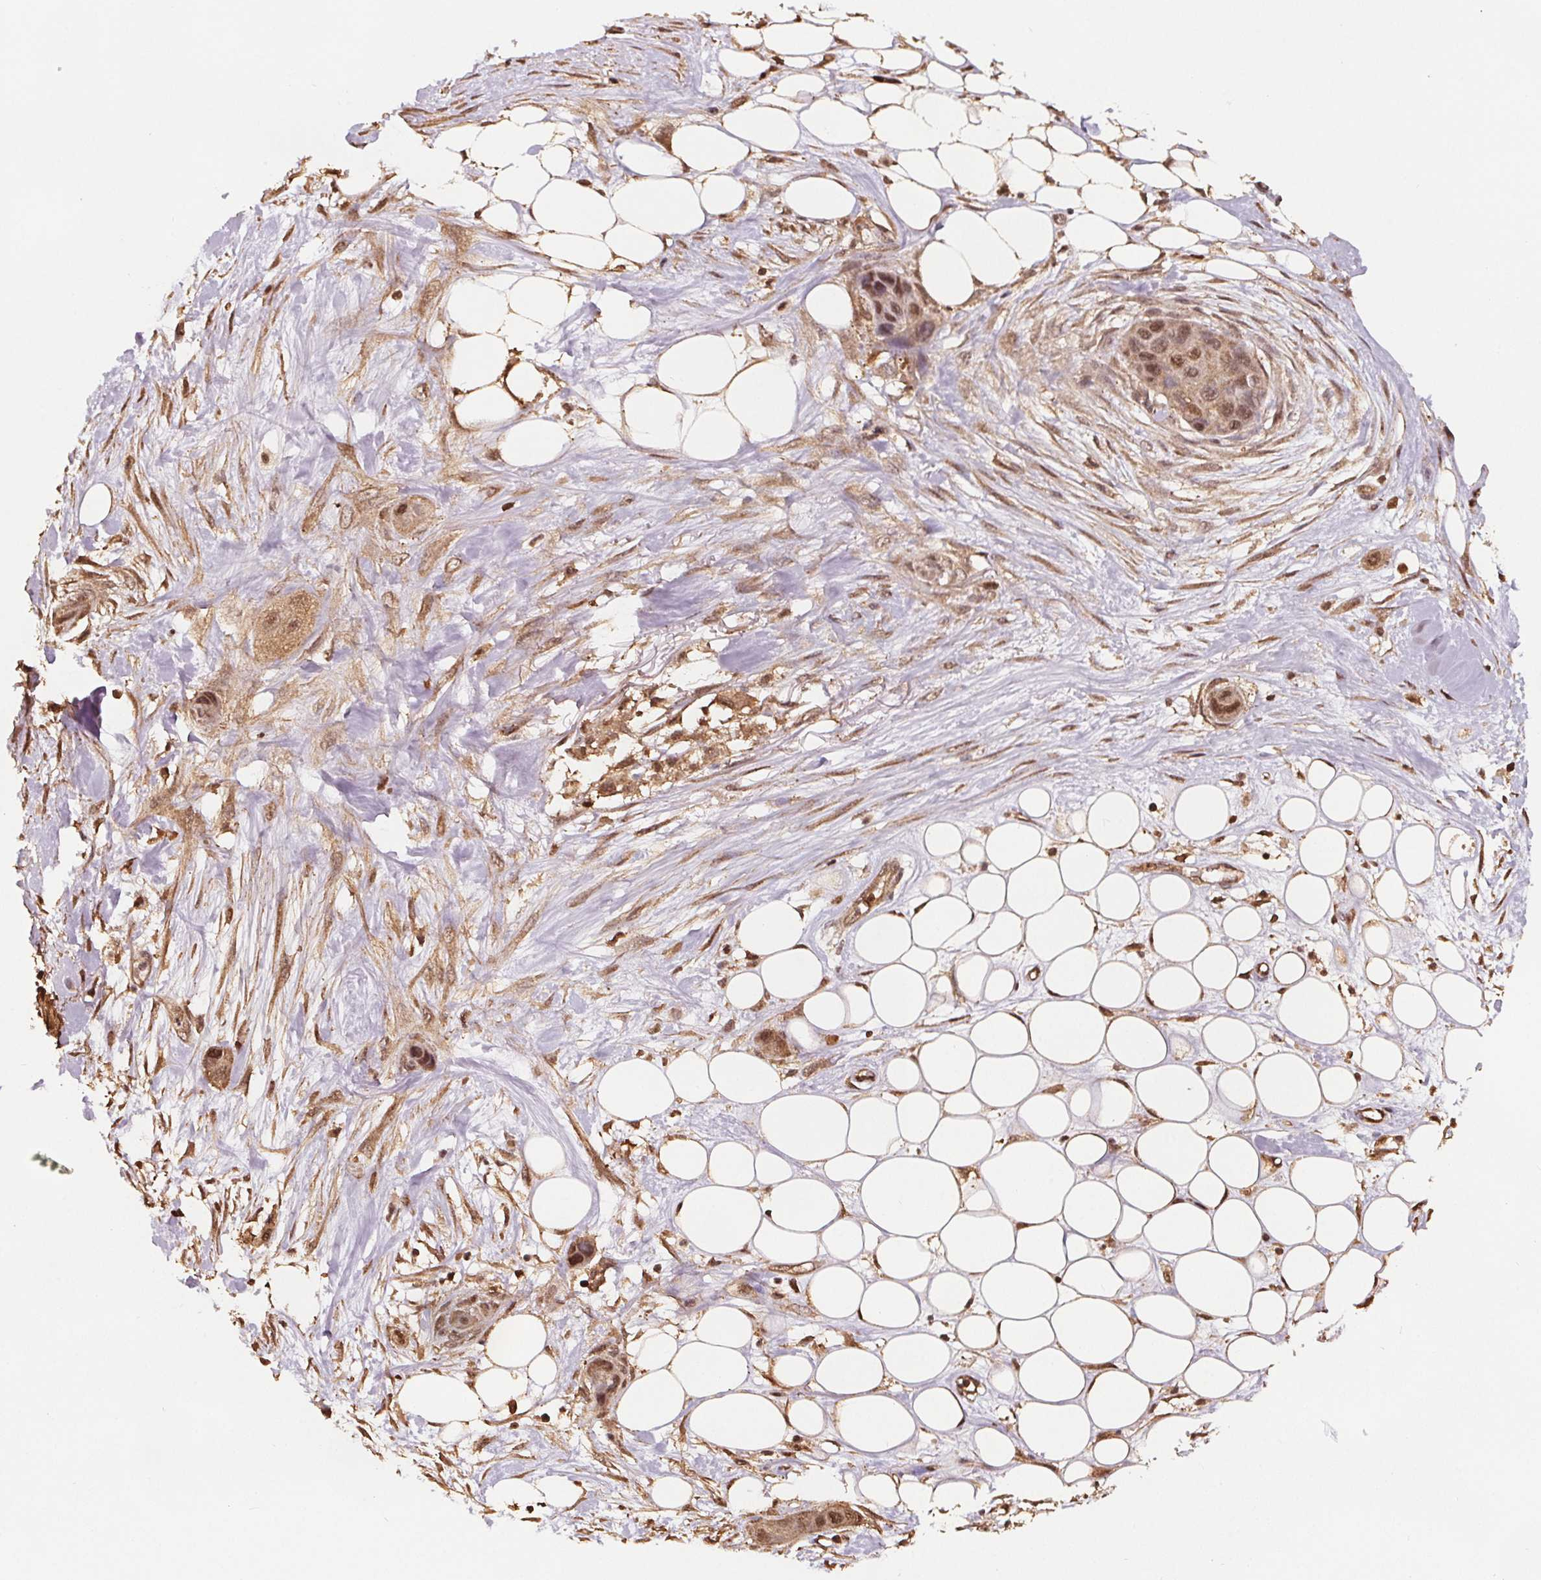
{"staining": {"intensity": "moderate", "quantity": ">75%", "location": "cytoplasmic/membranous,nuclear"}, "tissue": "skin cancer", "cell_type": "Tumor cells", "image_type": "cancer", "snomed": [{"axis": "morphology", "description": "Squamous cell carcinoma, NOS"}, {"axis": "topography", "description": "Skin"}], "caption": "Tumor cells display medium levels of moderate cytoplasmic/membranous and nuclear positivity in about >75% of cells in human skin cancer. Immunohistochemistry stains the protein of interest in brown and the nuclei are stained blue.", "gene": "ENO1", "patient": {"sex": "male", "age": 79}}